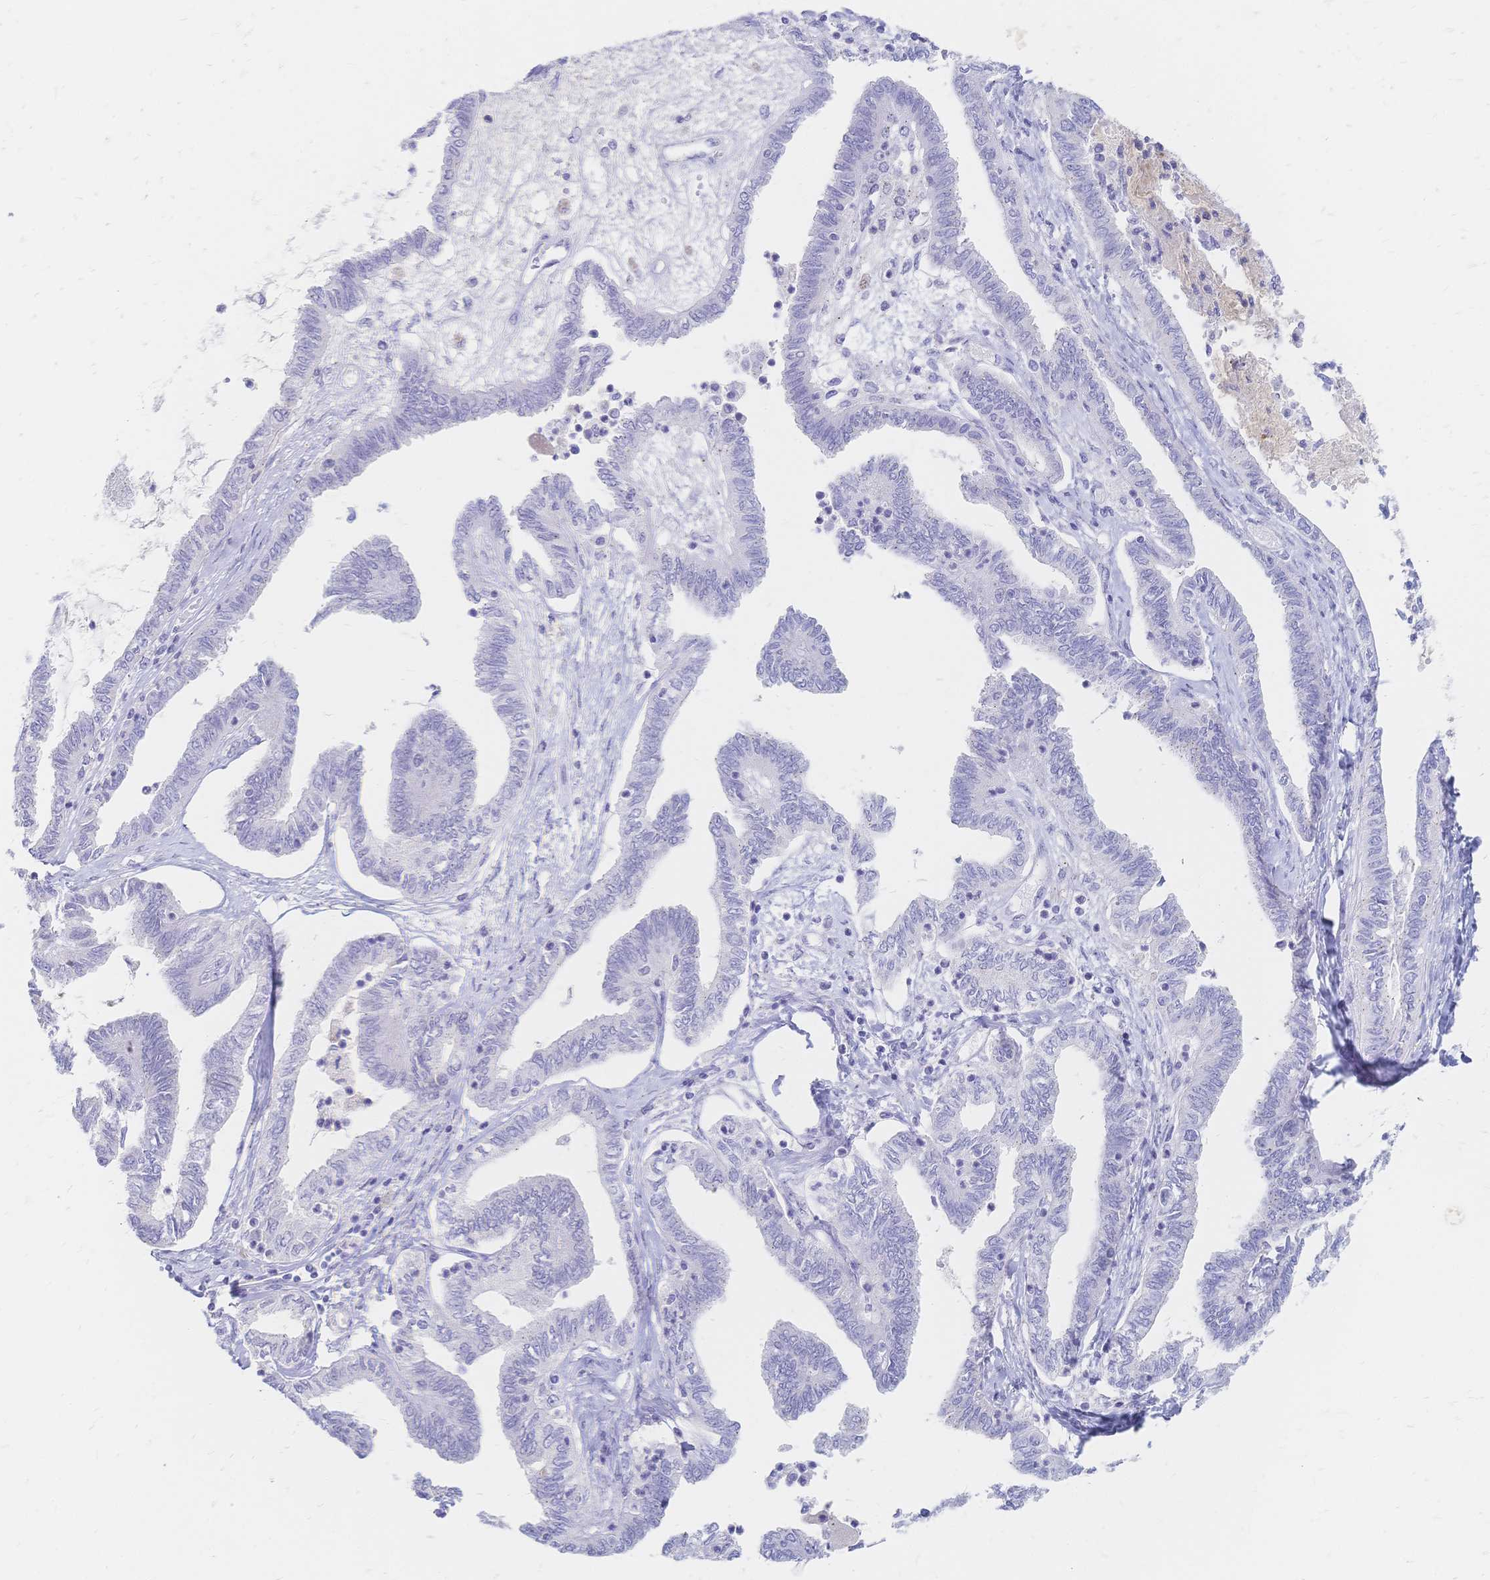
{"staining": {"intensity": "negative", "quantity": "none", "location": "none"}, "tissue": "ovarian cancer", "cell_type": "Tumor cells", "image_type": "cancer", "snomed": [{"axis": "morphology", "description": "Carcinoma, endometroid"}, {"axis": "topography", "description": "Ovary"}], "caption": "An image of ovarian endometroid carcinoma stained for a protein reveals no brown staining in tumor cells.", "gene": "PSORS1C2", "patient": {"sex": "female", "age": 70}}